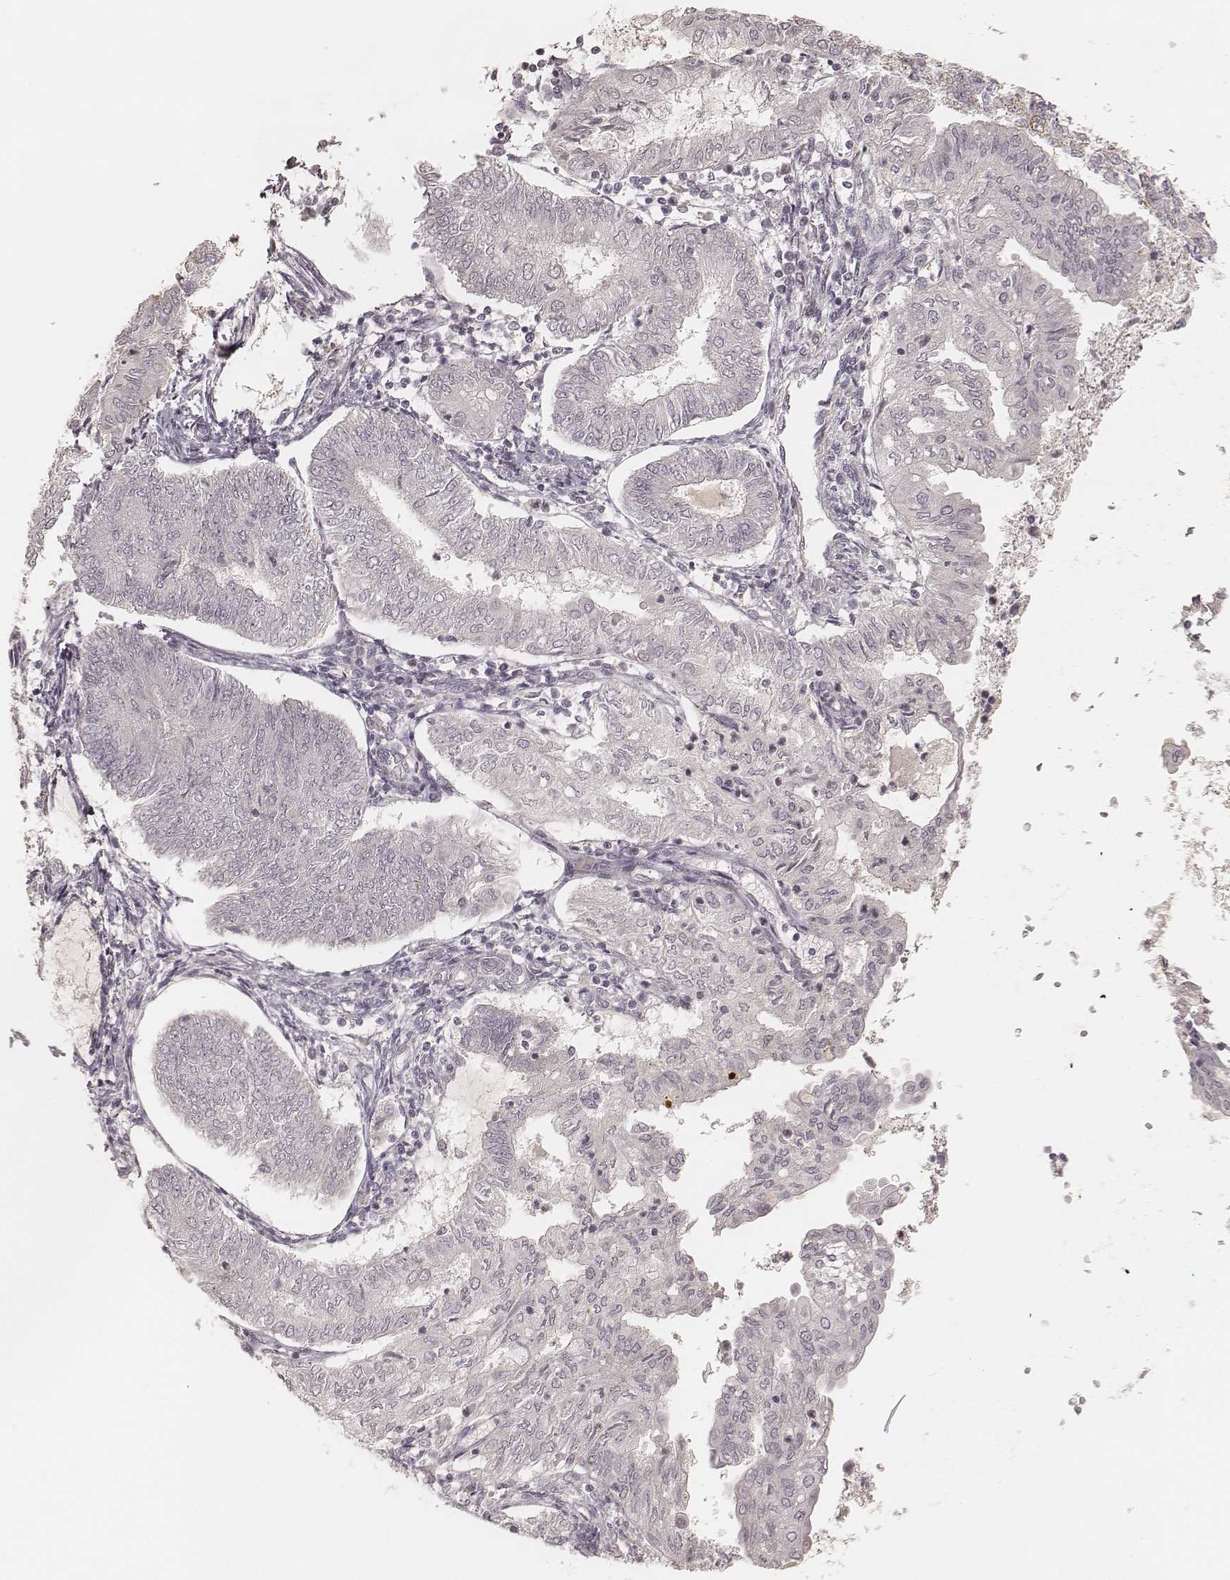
{"staining": {"intensity": "negative", "quantity": "none", "location": "none"}, "tissue": "endometrial cancer", "cell_type": "Tumor cells", "image_type": "cancer", "snomed": [{"axis": "morphology", "description": "Adenocarcinoma, NOS"}, {"axis": "topography", "description": "Endometrium"}], "caption": "Immunohistochemistry (IHC) micrograph of human endometrial cancer (adenocarcinoma) stained for a protein (brown), which demonstrates no positivity in tumor cells.", "gene": "GORASP2", "patient": {"sex": "female", "age": 68}}